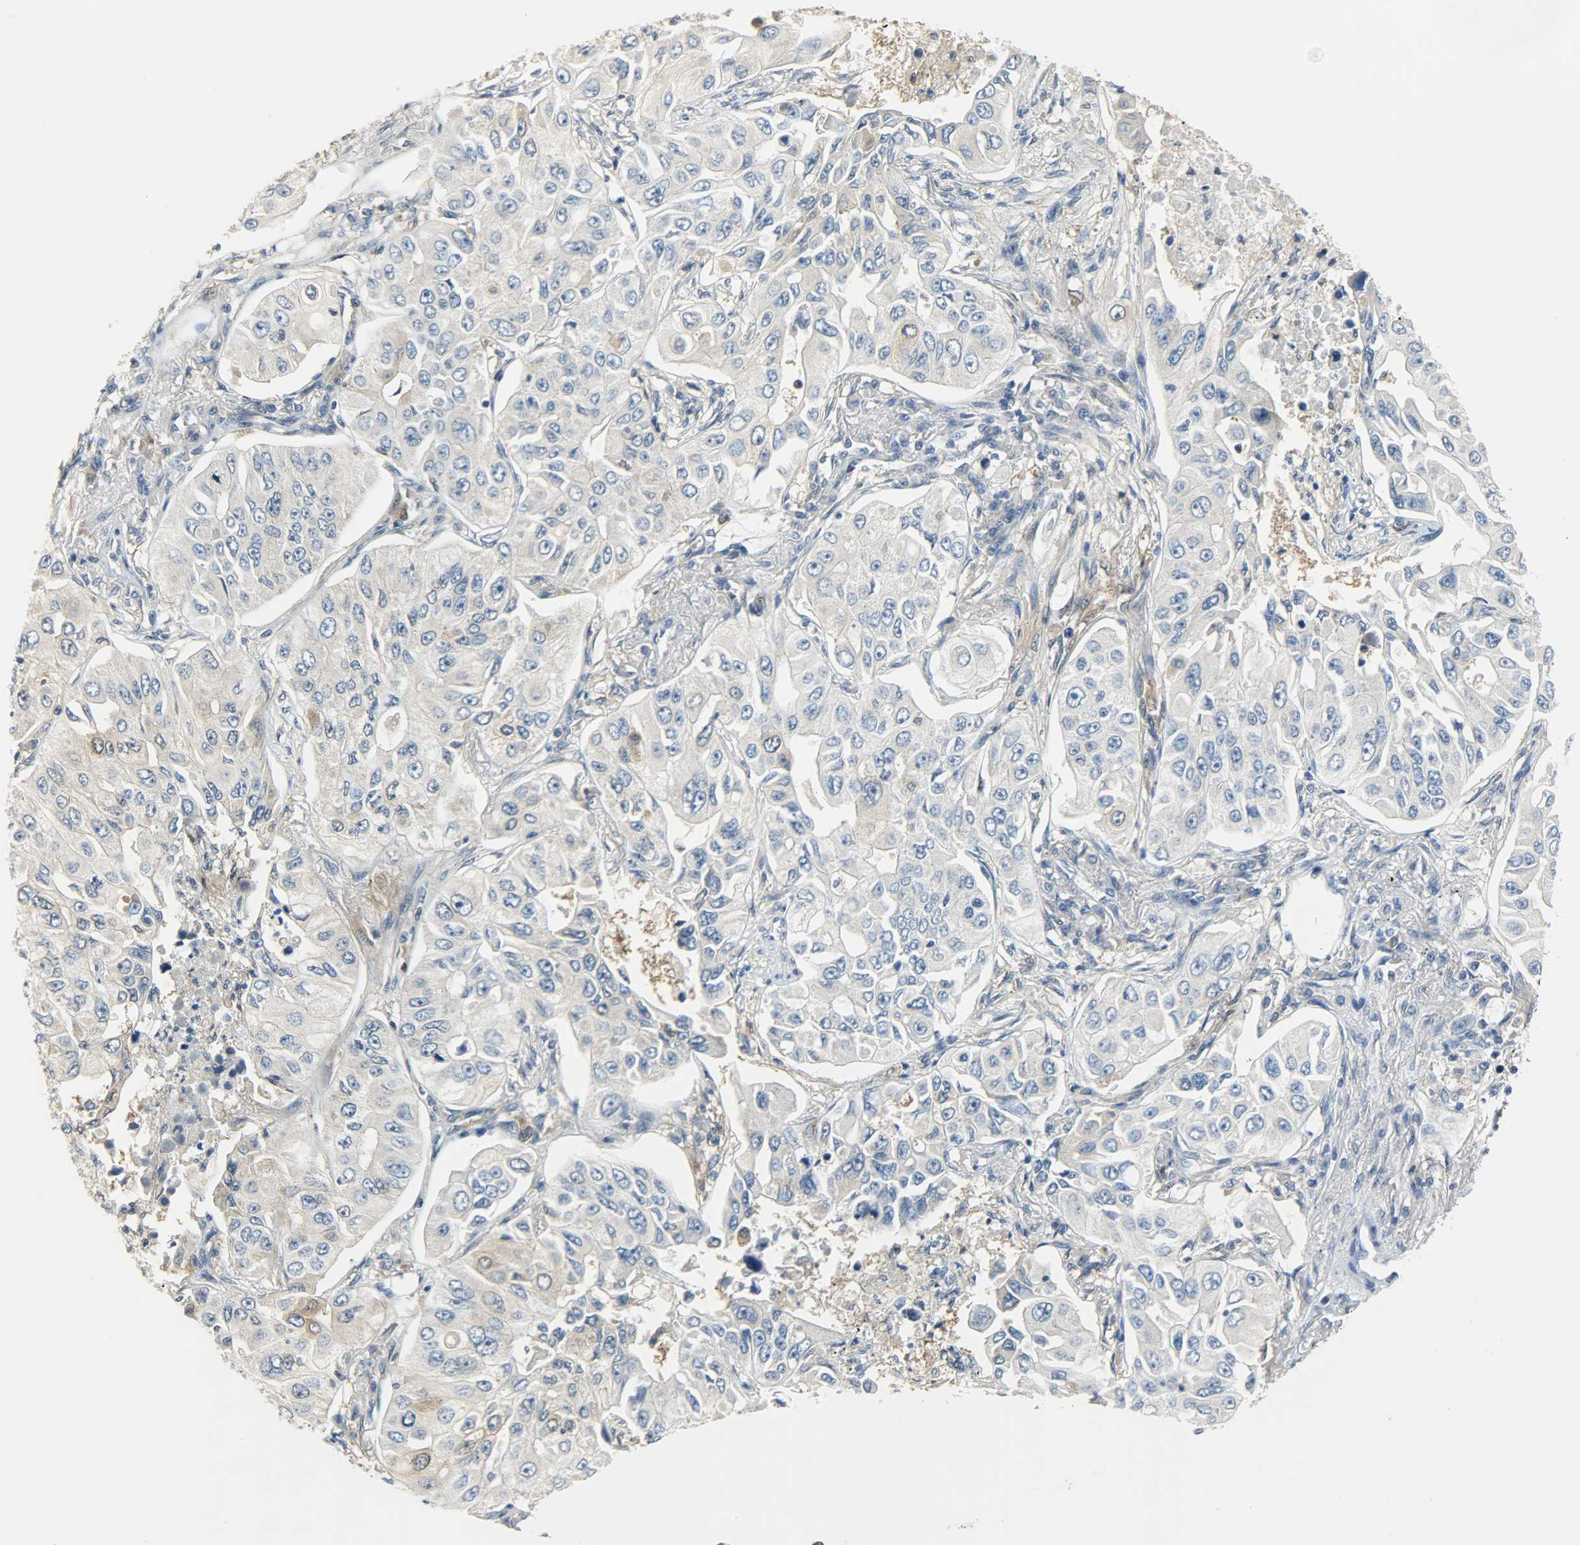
{"staining": {"intensity": "moderate", "quantity": "<25%", "location": "cytoplasmic/membranous"}, "tissue": "lung cancer", "cell_type": "Tumor cells", "image_type": "cancer", "snomed": [{"axis": "morphology", "description": "Adenocarcinoma, NOS"}, {"axis": "topography", "description": "Lung"}], "caption": "This image reveals immunohistochemistry (IHC) staining of lung cancer, with low moderate cytoplasmic/membranous positivity in about <25% of tumor cells.", "gene": "EIF4EBP1", "patient": {"sex": "male", "age": 84}}